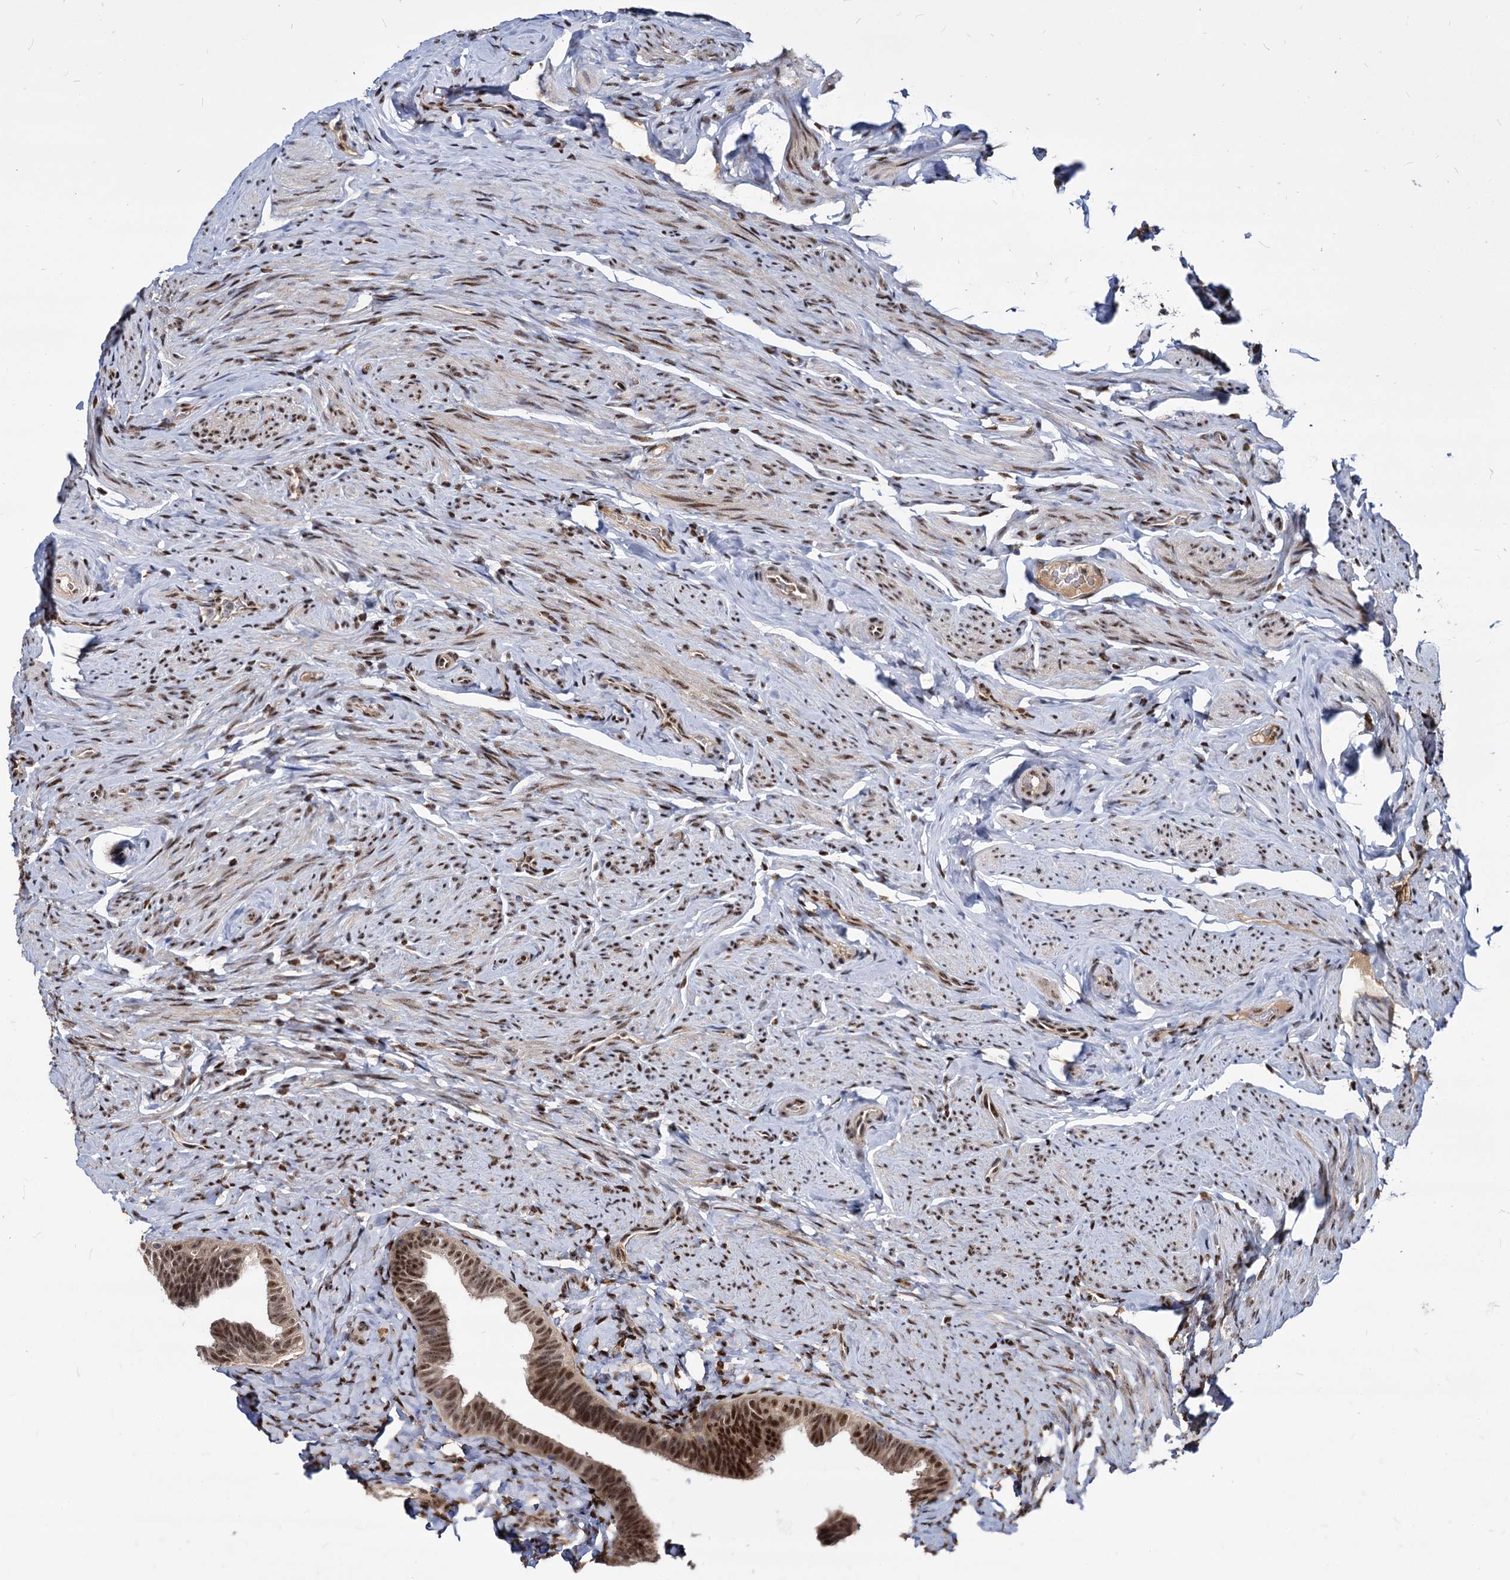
{"staining": {"intensity": "moderate", "quantity": ">75%", "location": "nuclear"}, "tissue": "fallopian tube", "cell_type": "Glandular cells", "image_type": "normal", "snomed": [{"axis": "morphology", "description": "Normal tissue, NOS"}, {"axis": "topography", "description": "Fallopian tube"}], "caption": "This histopathology image reveals IHC staining of benign human fallopian tube, with medium moderate nuclear positivity in approximately >75% of glandular cells.", "gene": "MAML2", "patient": {"sex": "female", "age": 39}}